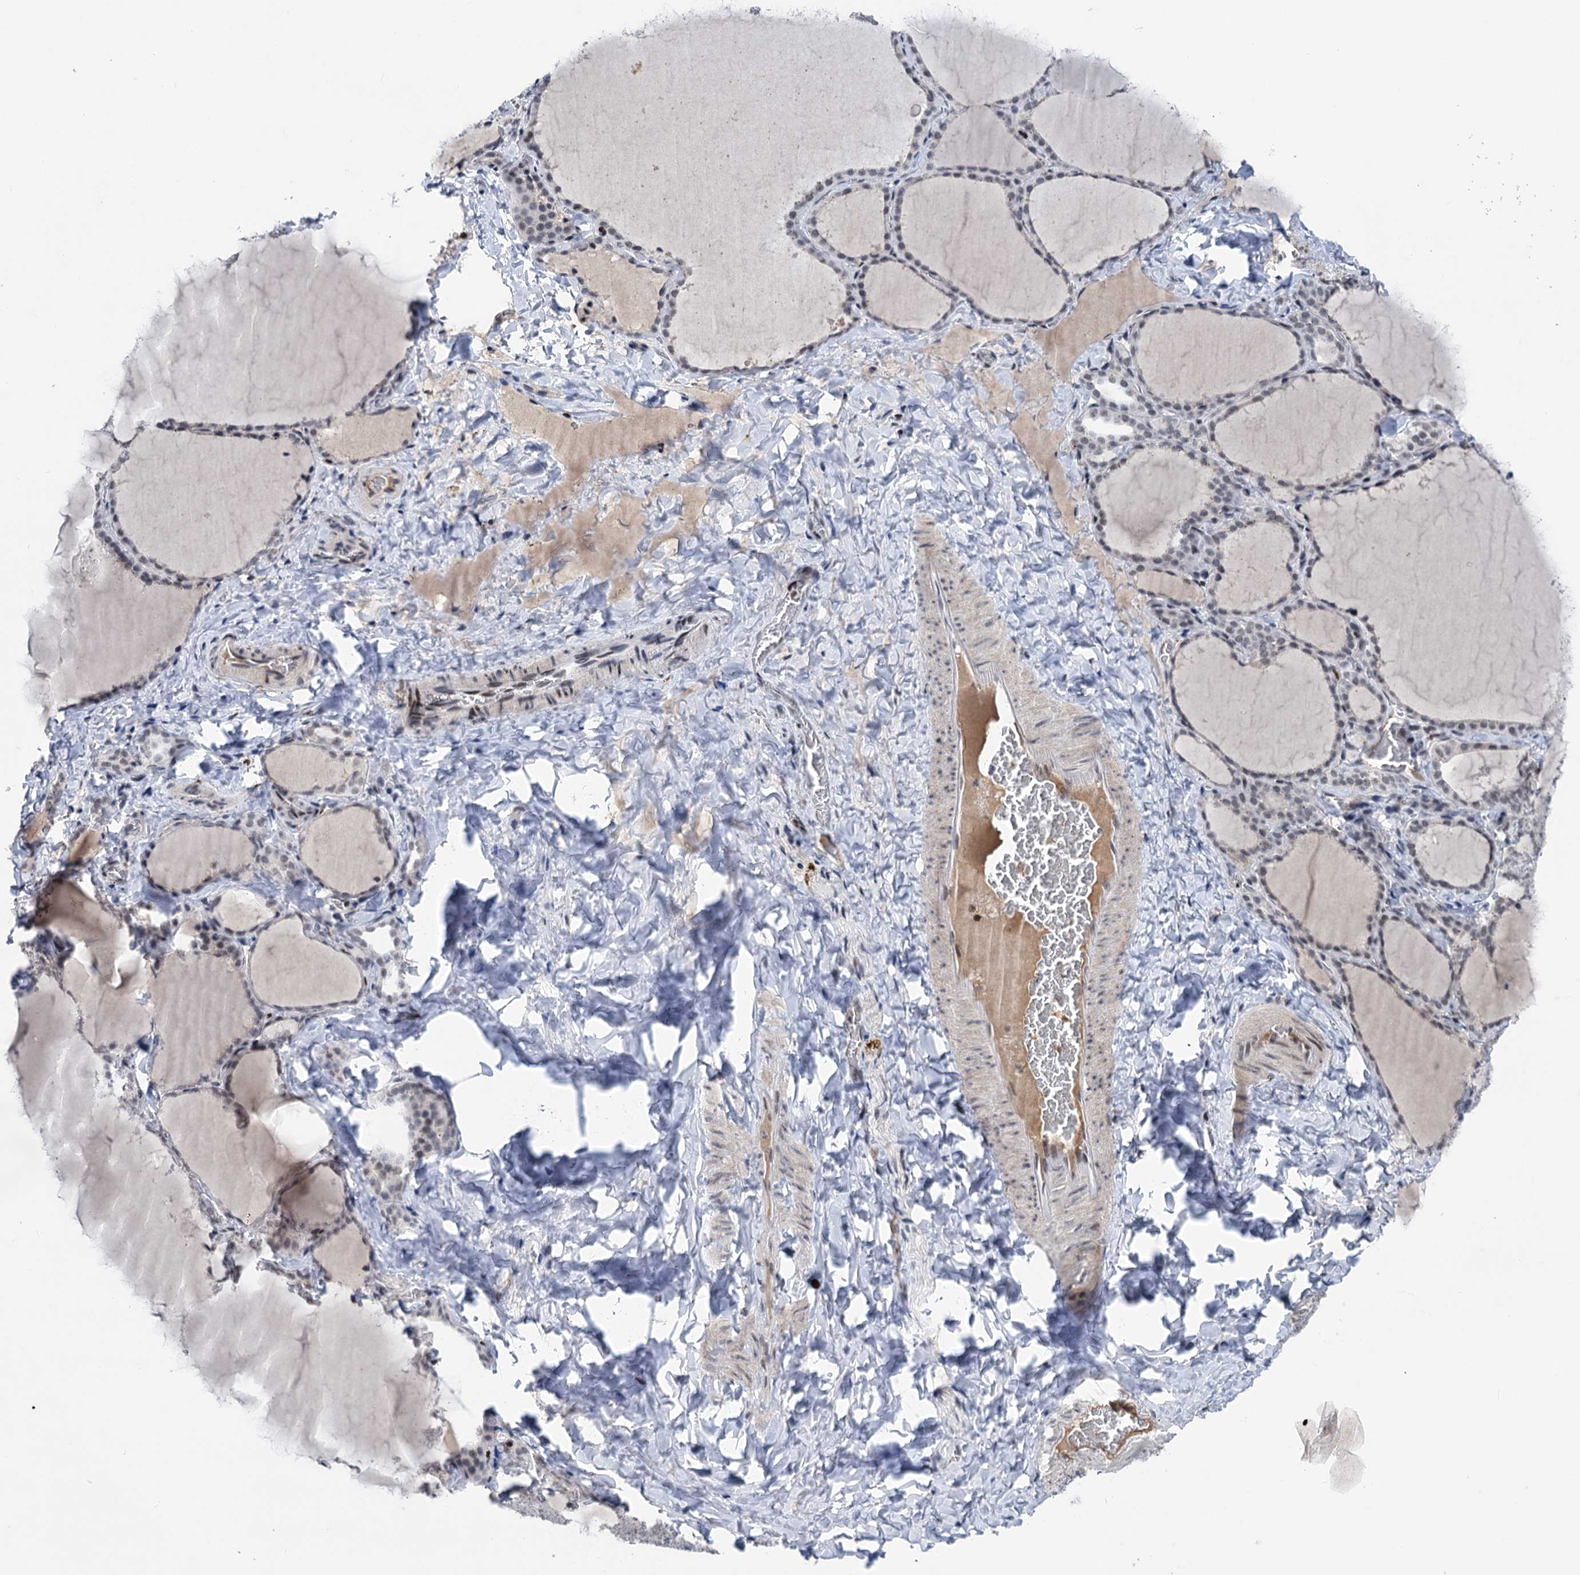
{"staining": {"intensity": "negative", "quantity": "none", "location": "none"}, "tissue": "thyroid gland", "cell_type": "Glandular cells", "image_type": "normal", "snomed": [{"axis": "morphology", "description": "Normal tissue, NOS"}, {"axis": "topography", "description": "Thyroid gland"}], "caption": "IHC micrograph of unremarkable thyroid gland: human thyroid gland stained with DAB (3,3'-diaminobenzidine) reveals no significant protein expression in glandular cells.", "gene": "ZCCHC10", "patient": {"sex": "female", "age": 22}}